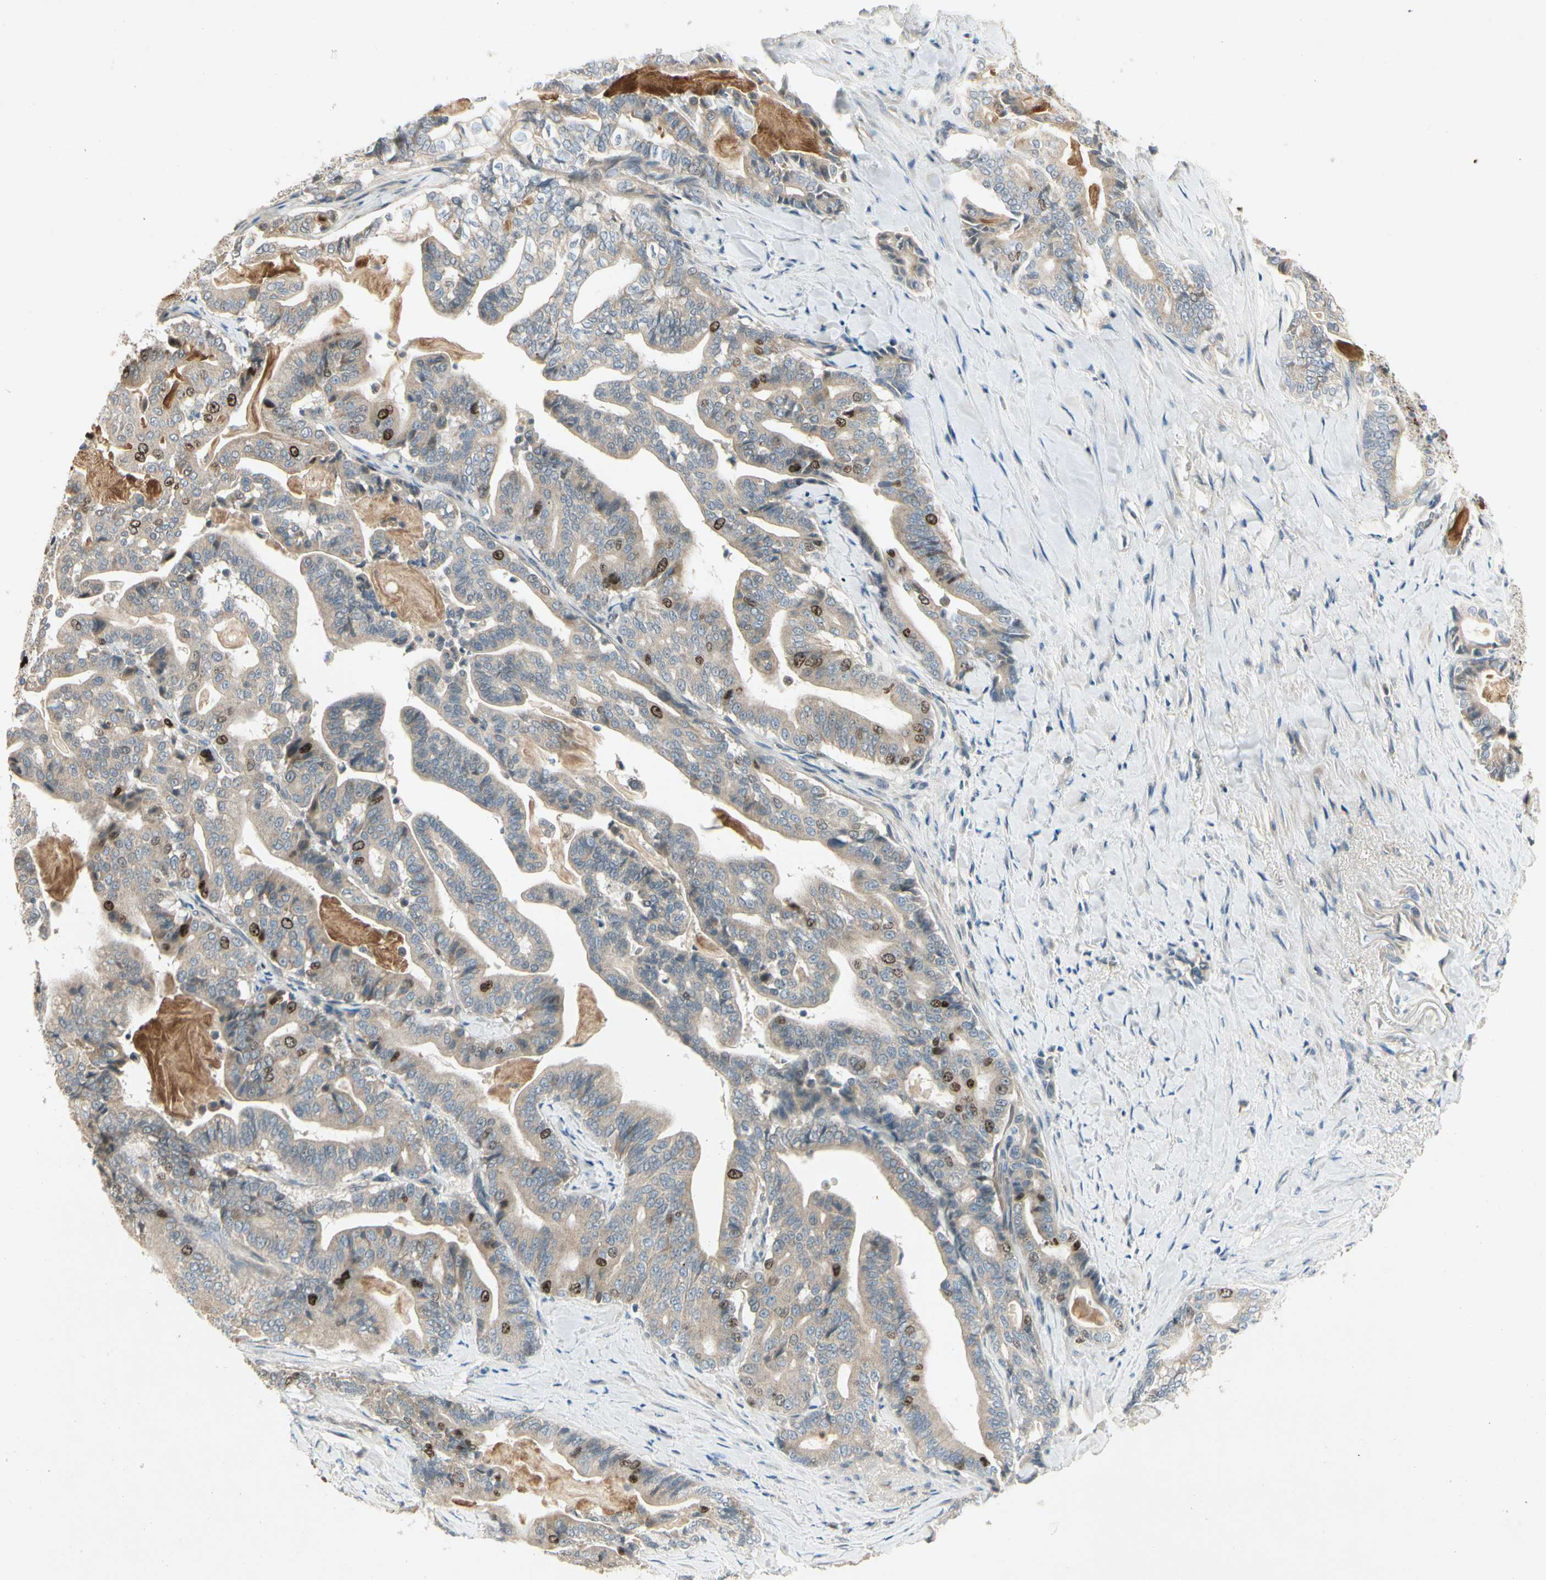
{"staining": {"intensity": "strong", "quantity": "<25%", "location": "nuclear"}, "tissue": "pancreatic cancer", "cell_type": "Tumor cells", "image_type": "cancer", "snomed": [{"axis": "morphology", "description": "Adenocarcinoma, NOS"}, {"axis": "topography", "description": "Pancreas"}], "caption": "Immunohistochemical staining of pancreatic adenocarcinoma shows medium levels of strong nuclear protein expression in approximately <25% of tumor cells.", "gene": "PITX1", "patient": {"sex": "male", "age": 63}}